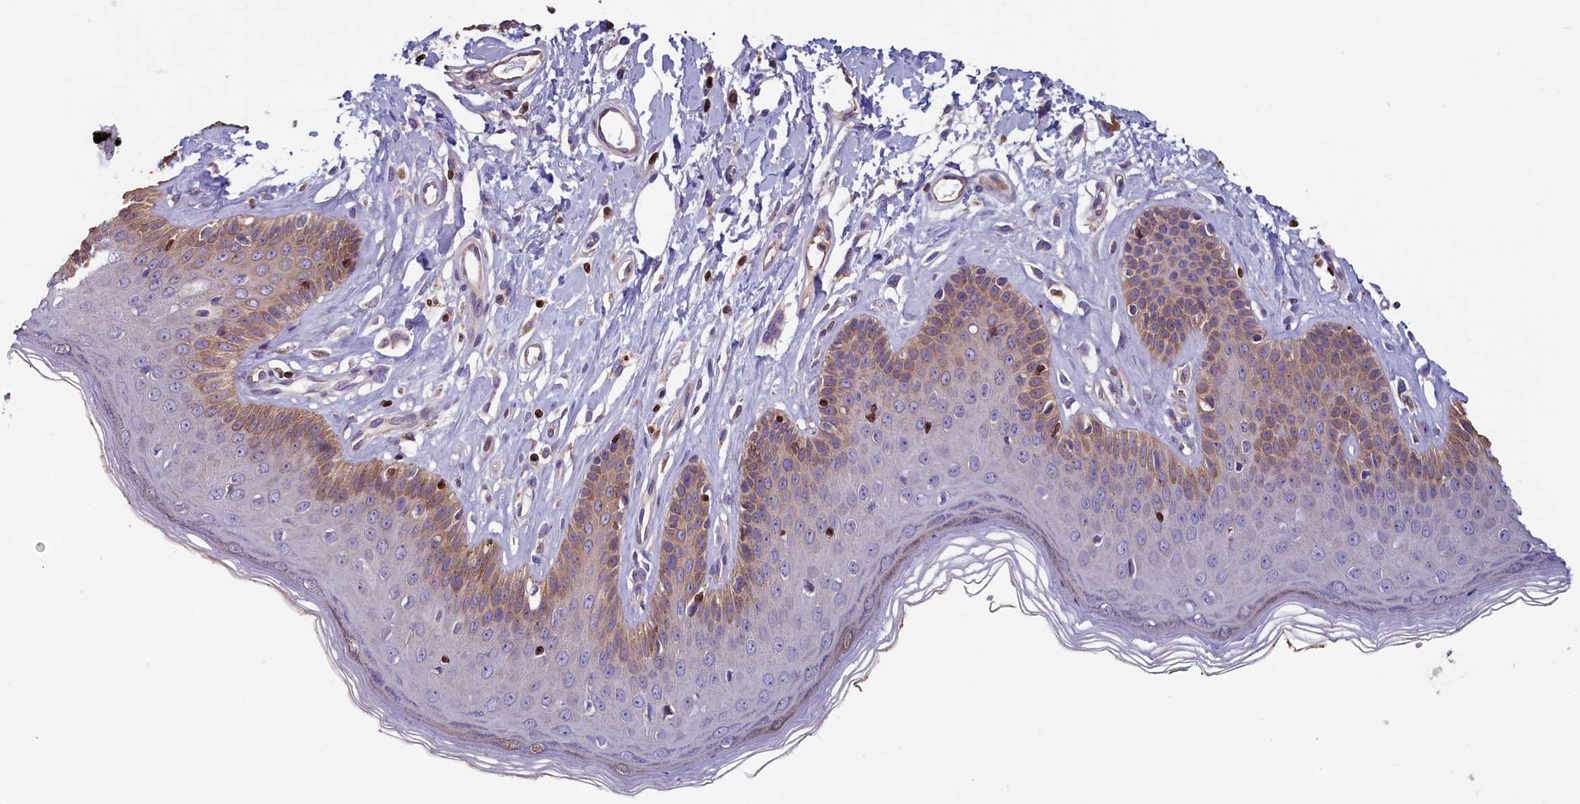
{"staining": {"intensity": "weak", "quantity": "25%-75%", "location": "cytoplasmic/membranous"}, "tissue": "skin", "cell_type": "Epidermal cells", "image_type": "normal", "snomed": [{"axis": "morphology", "description": "Normal tissue, NOS"}, {"axis": "morphology", "description": "Squamous cell carcinoma, NOS"}, {"axis": "topography", "description": "Vulva"}], "caption": "An immunohistochemistry photomicrograph of benign tissue is shown. Protein staining in brown highlights weak cytoplasmic/membranous positivity in skin within epidermal cells. (DAB (3,3'-diaminobenzidine) IHC, brown staining for protein, blue staining for nuclei).", "gene": "TRAF3IP3", "patient": {"sex": "female", "age": 85}}